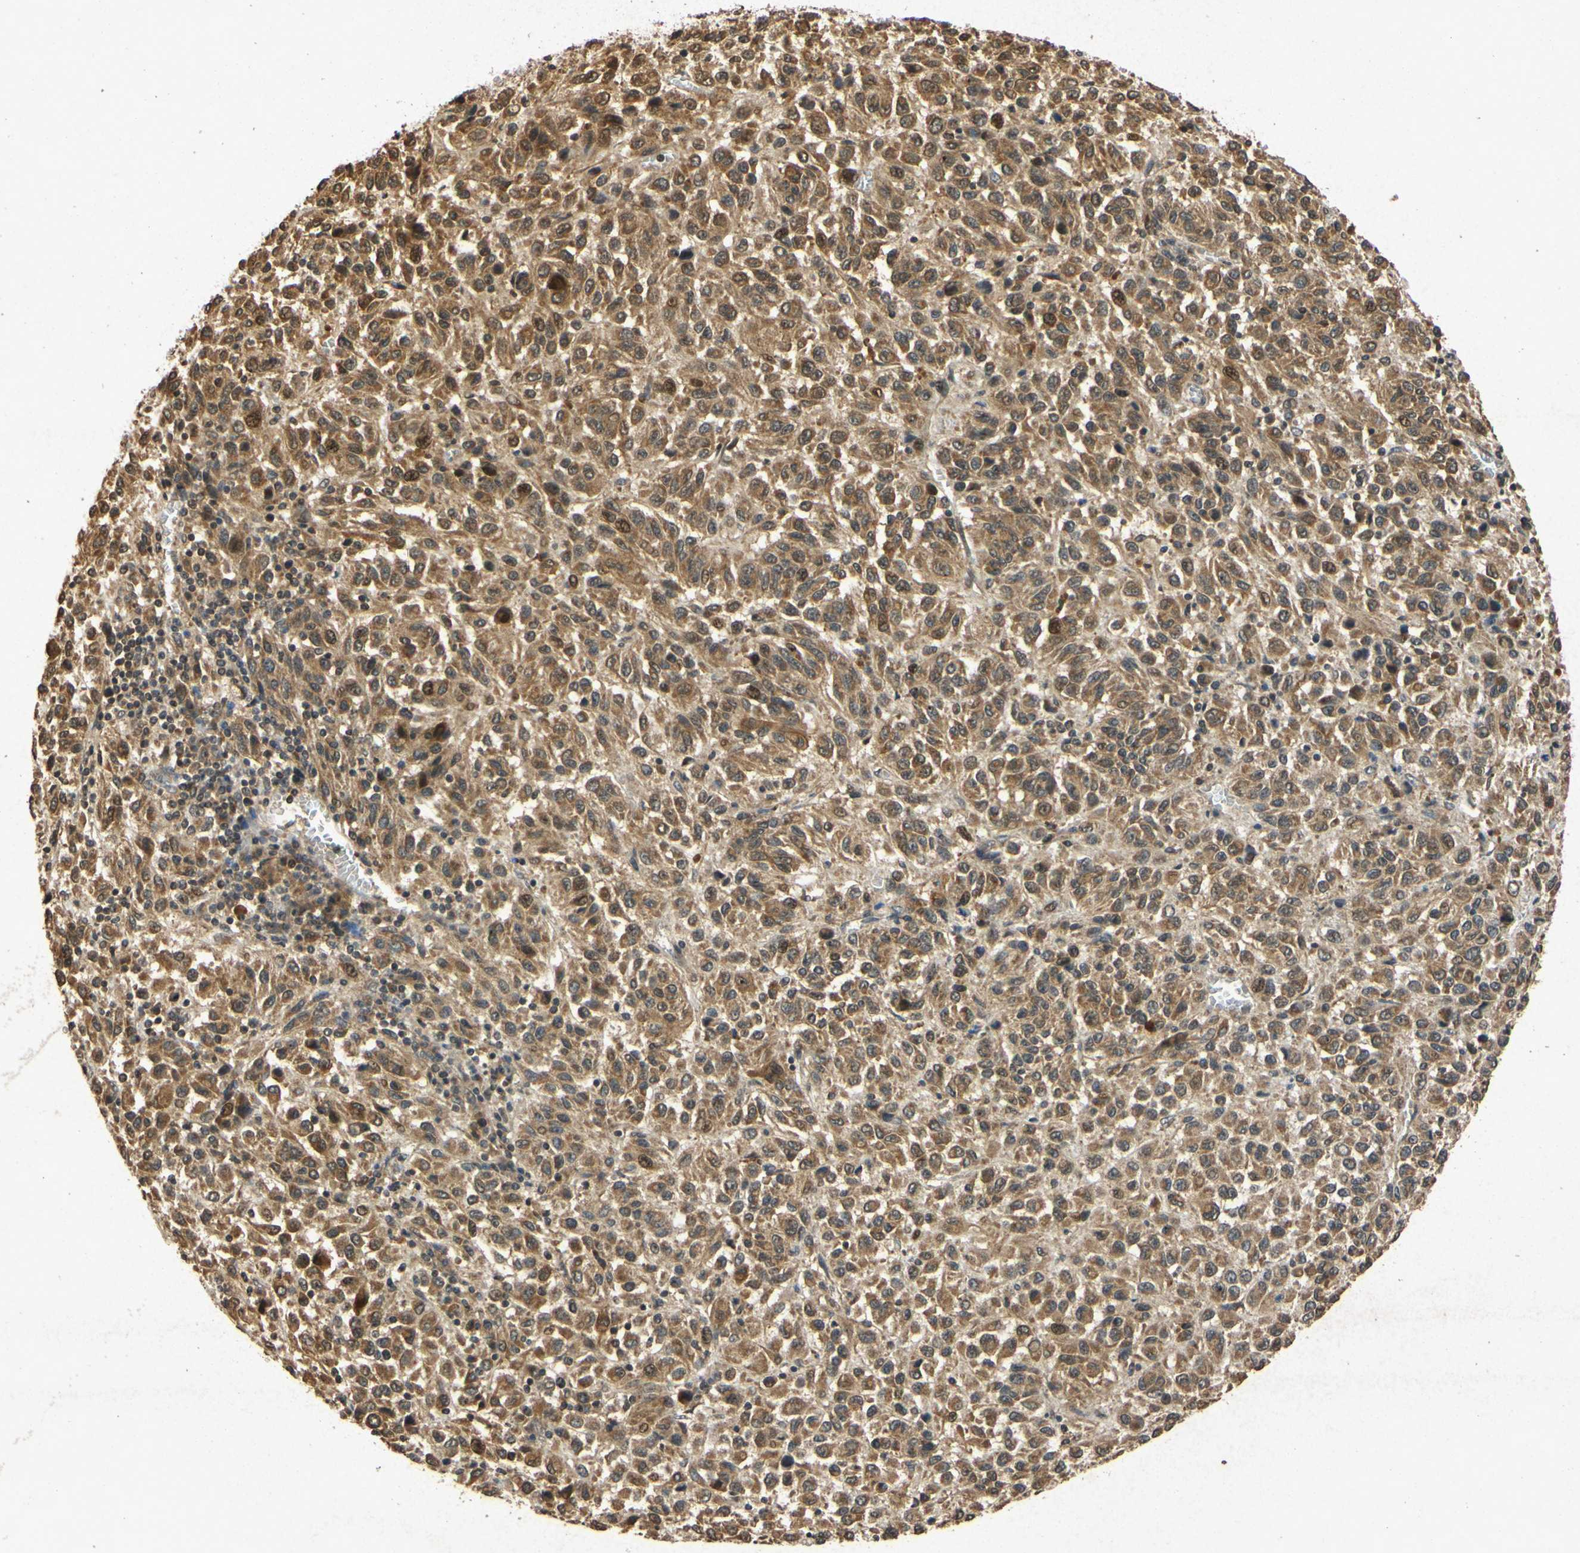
{"staining": {"intensity": "moderate", "quantity": ">75%", "location": "cytoplasmic/membranous"}, "tissue": "melanoma", "cell_type": "Tumor cells", "image_type": "cancer", "snomed": [{"axis": "morphology", "description": "Malignant melanoma, Metastatic site"}, {"axis": "topography", "description": "Lung"}], "caption": "A histopathology image showing moderate cytoplasmic/membranous expression in about >75% of tumor cells in melanoma, as visualized by brown immunohistochemical staining.", "gene": "ATP6V1H", "patient": {"sex": "male", "age": 64}}